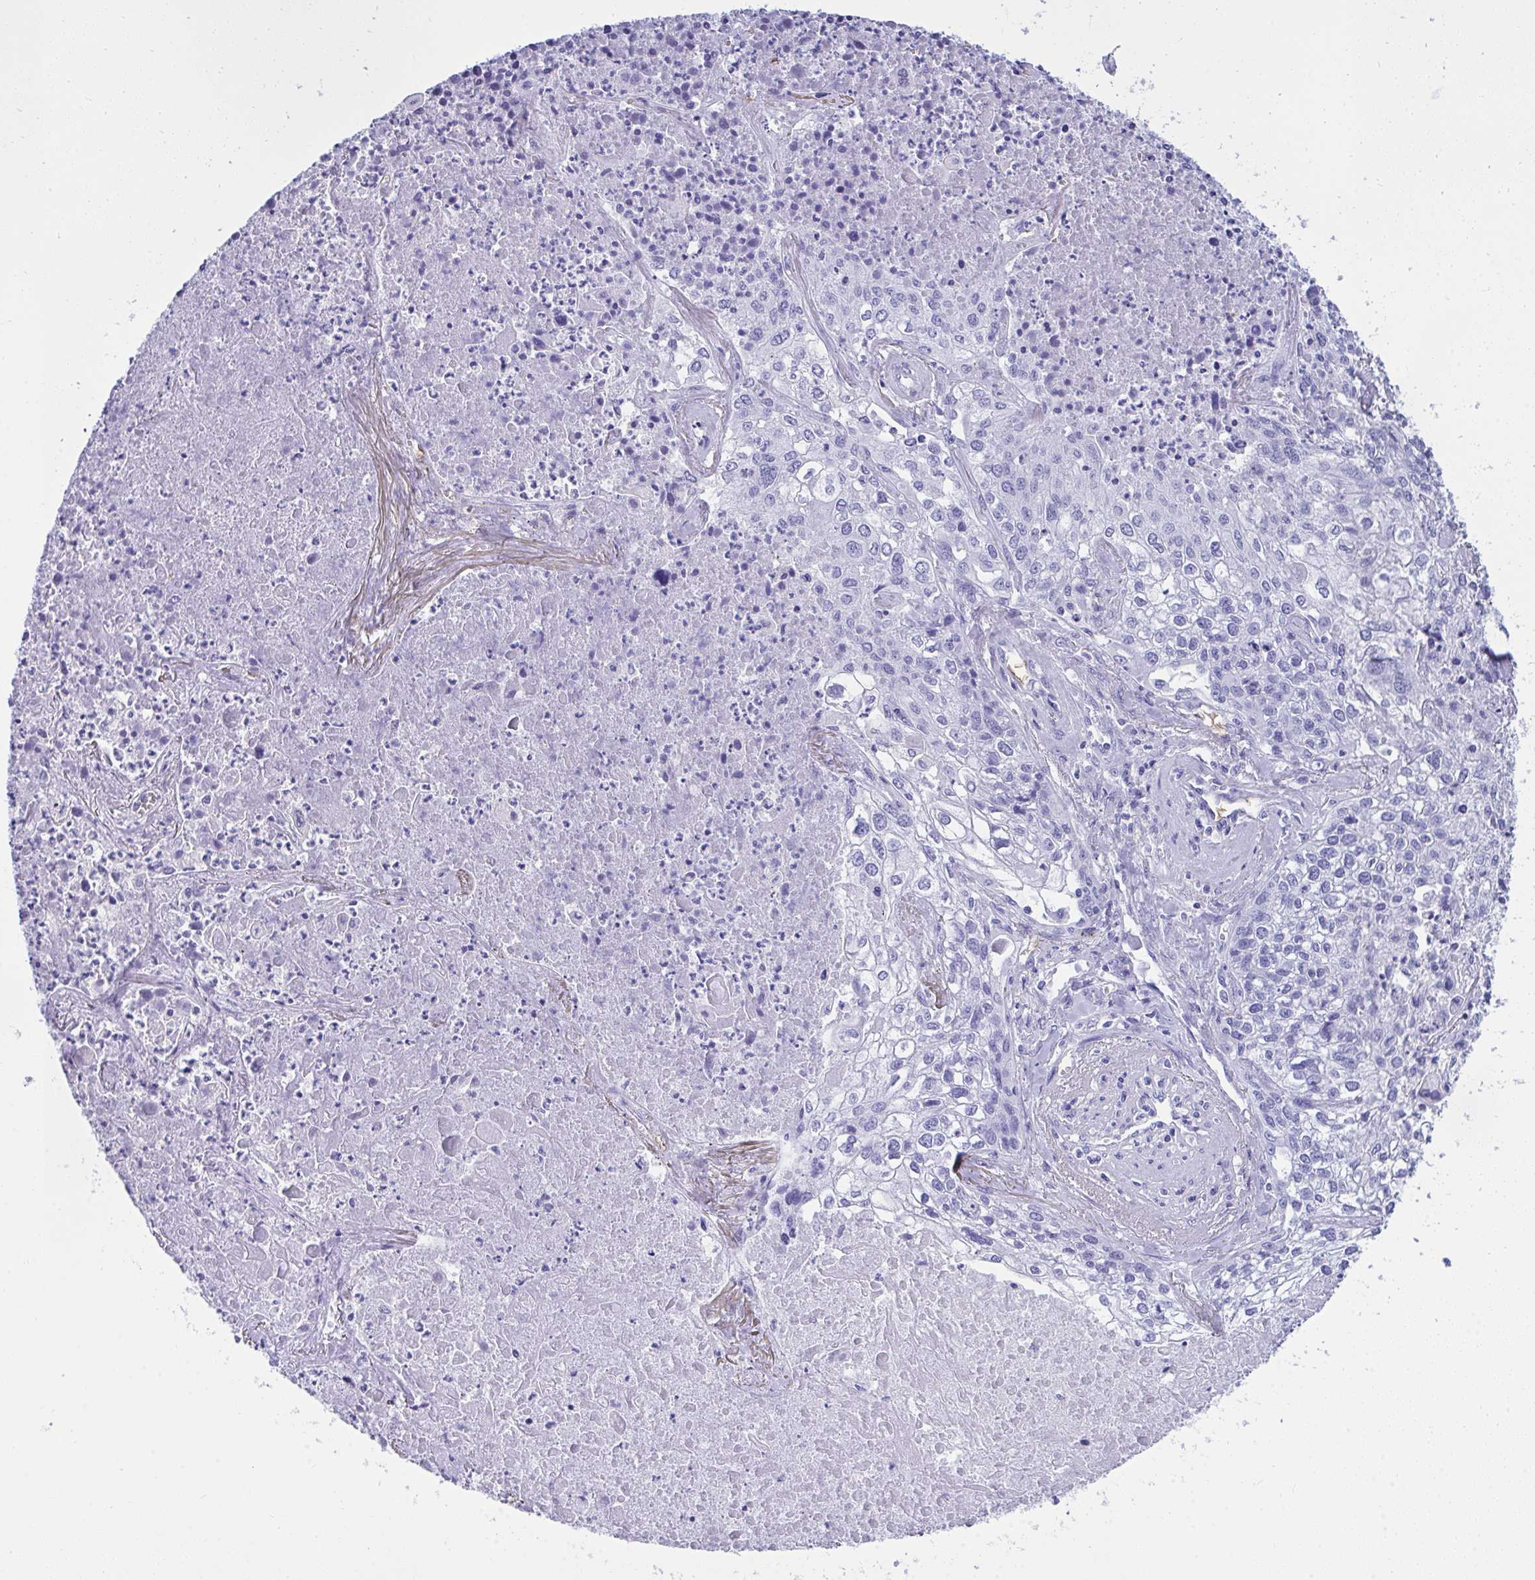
{"staining": {"intensity": "negative", "quantity": "none", "location": "none"}, "tissue": "lung cancer", "cell_type": "Tumor cells", "image_type": "cancer", "snomed": [{"axis": "morphology", "description": "Squamous cell carcinoma, NOS"}, {"axis": "topography", "description": "Lung"}], "caption": "A high-resolution photomicrograph shows IHC staining of lung cancer (squamous cell carcinoma), which exhibits no significant expression in tumor cells.", "gene": "ANK1", "patient": {"sex": "male", "age": 74}}